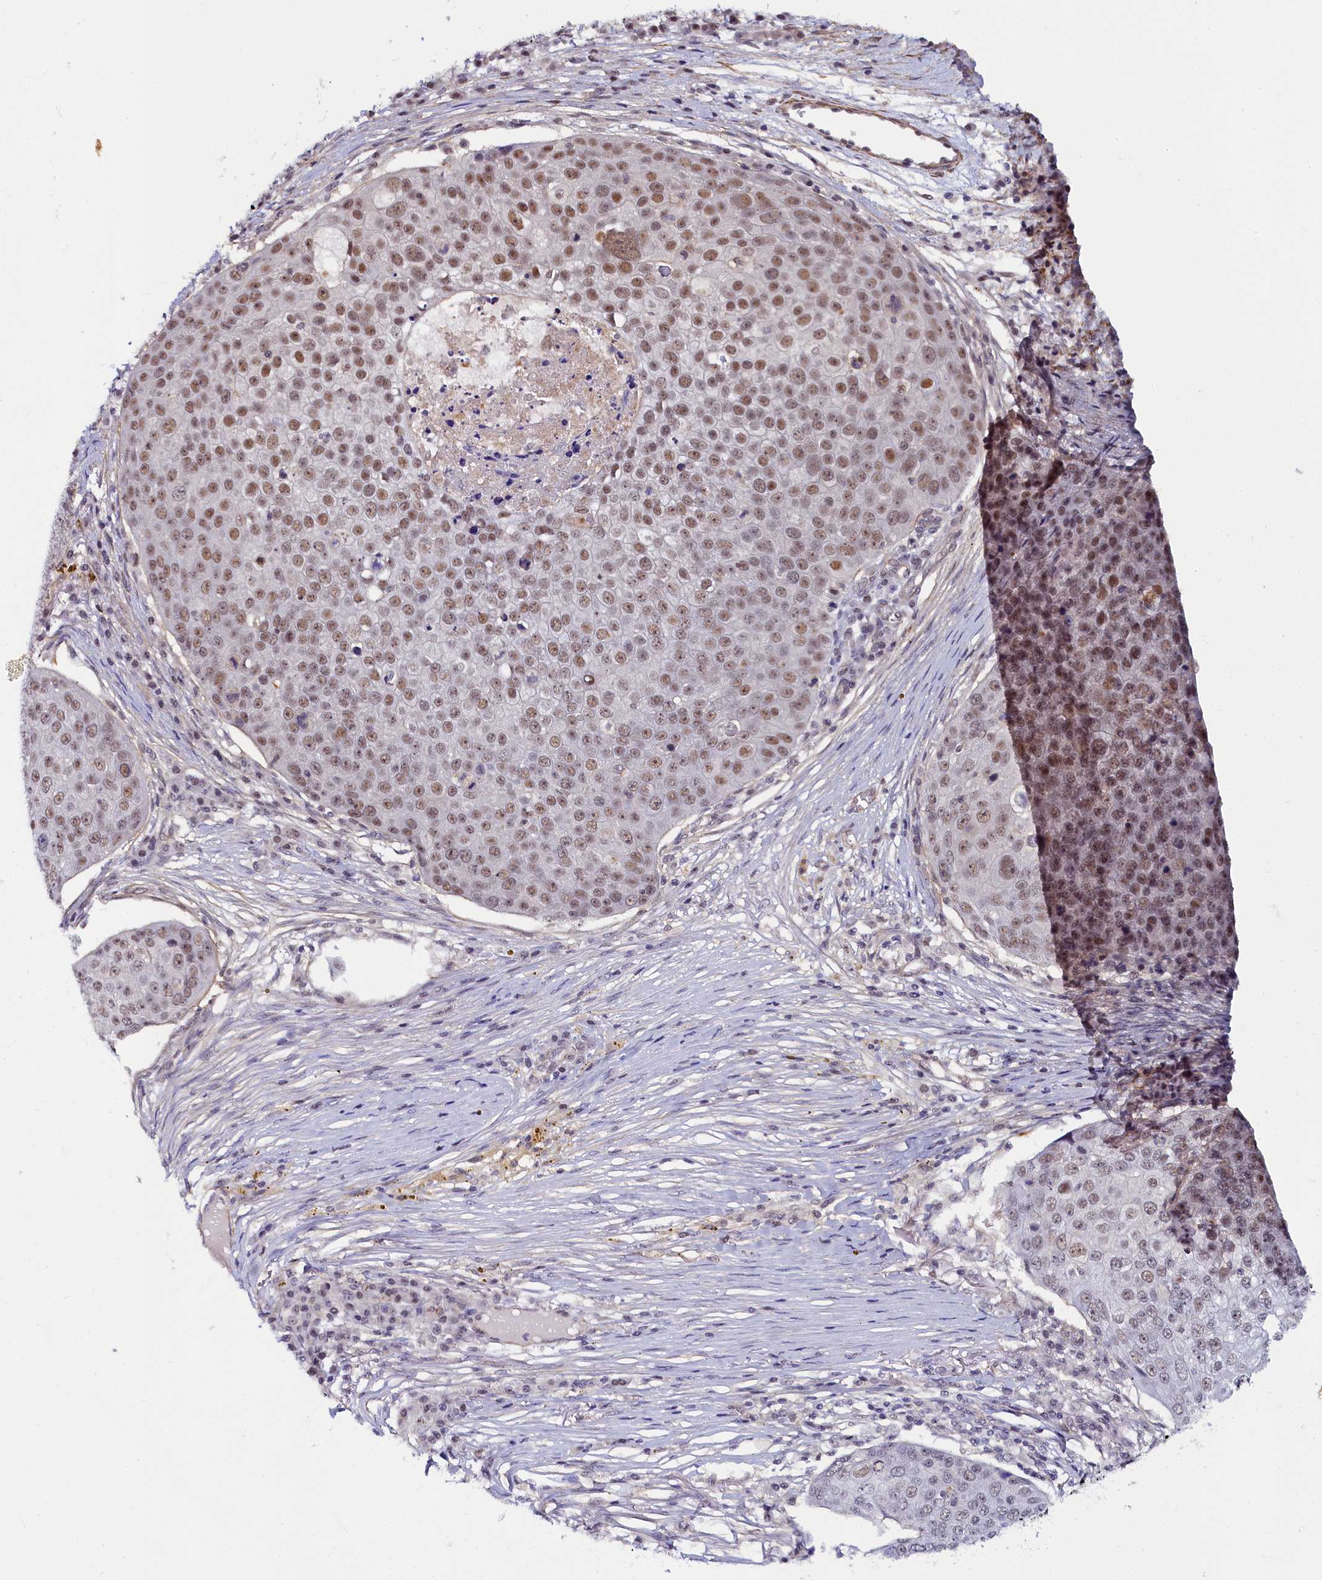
{"staining": {"intensity": "moderate", "quantity": ">75%", "location": "nuclear"}, "tissue": "skin cancer", "cell_type": "Tumor cells", "image_type": "cancer", "snomed": [{"axis": "morphology", "description": "Squamous cell carcinoma, NOS"}, {"axis": "topography", "description": "Skin"}], "caption": "IHC histopathology image of neoplastic tissue: skin squamous cell carcinoma stained using immunohistochemistry shows medium levels of moderate protein expression localized specifically in the nuclear of tumor cells, appearing as a nuclear brown color.", "gene": "INTS14", "patient": {"sex": "male", "age": 71}}